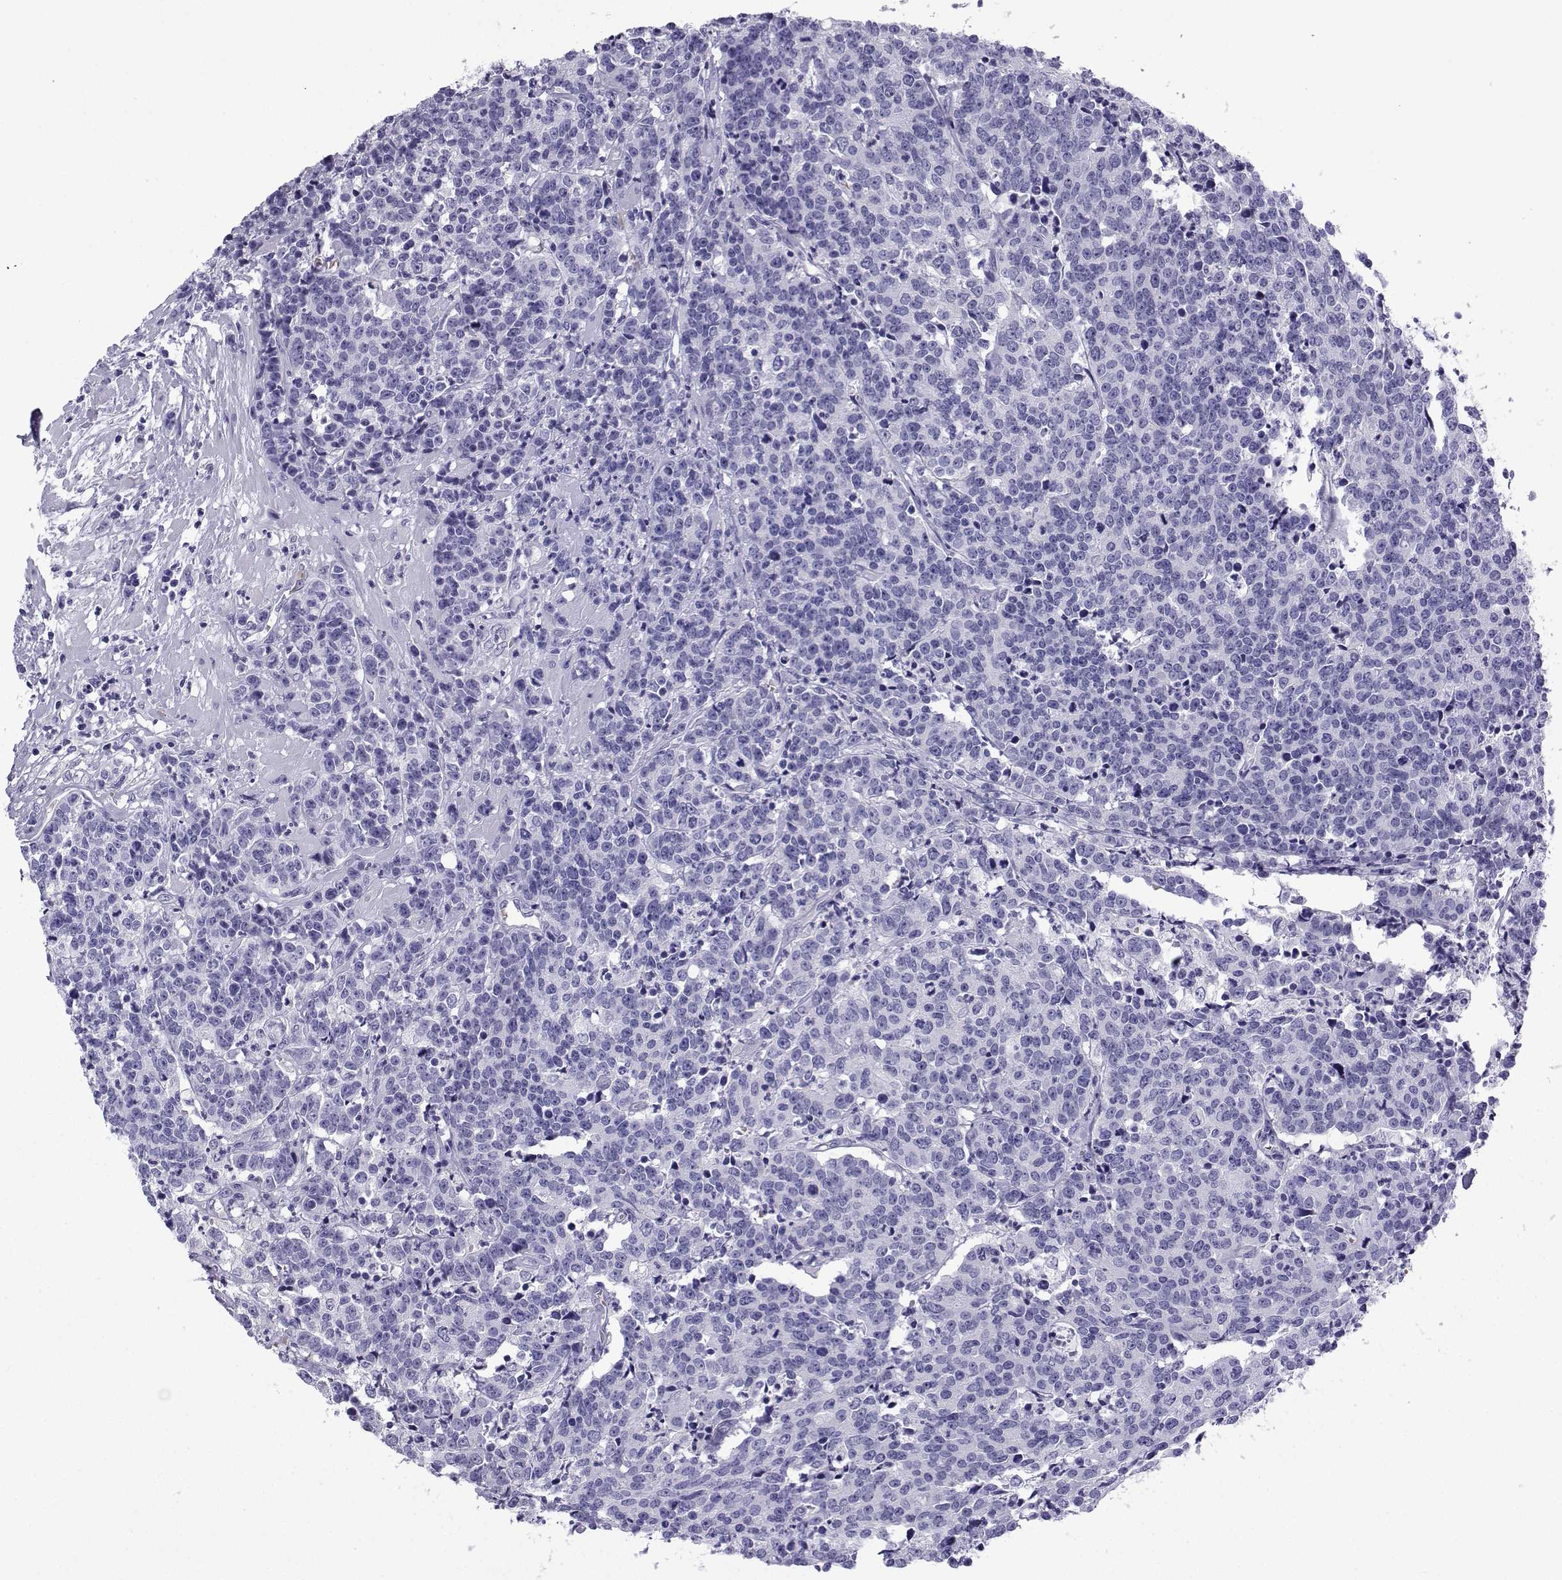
{"staining": {"intensity": "negative", "quantity": "none", "location": "none"}, "tissue": "prostate cancer", "cell_type": "Tumor cells", "image_type": "cancer", "snomed": [{"axis": "morphology", "description": "Adenocarcinoma, NOS"}, {"axis": "topography", "description": "Prostate"}], "caption": "An image of prostate cancer (adenocarcinoma) stained for a protein demonstrates no brown staining in tumor cells.", "gene": "TRIM46", "patient": {"sex": "male", "age": 67}}